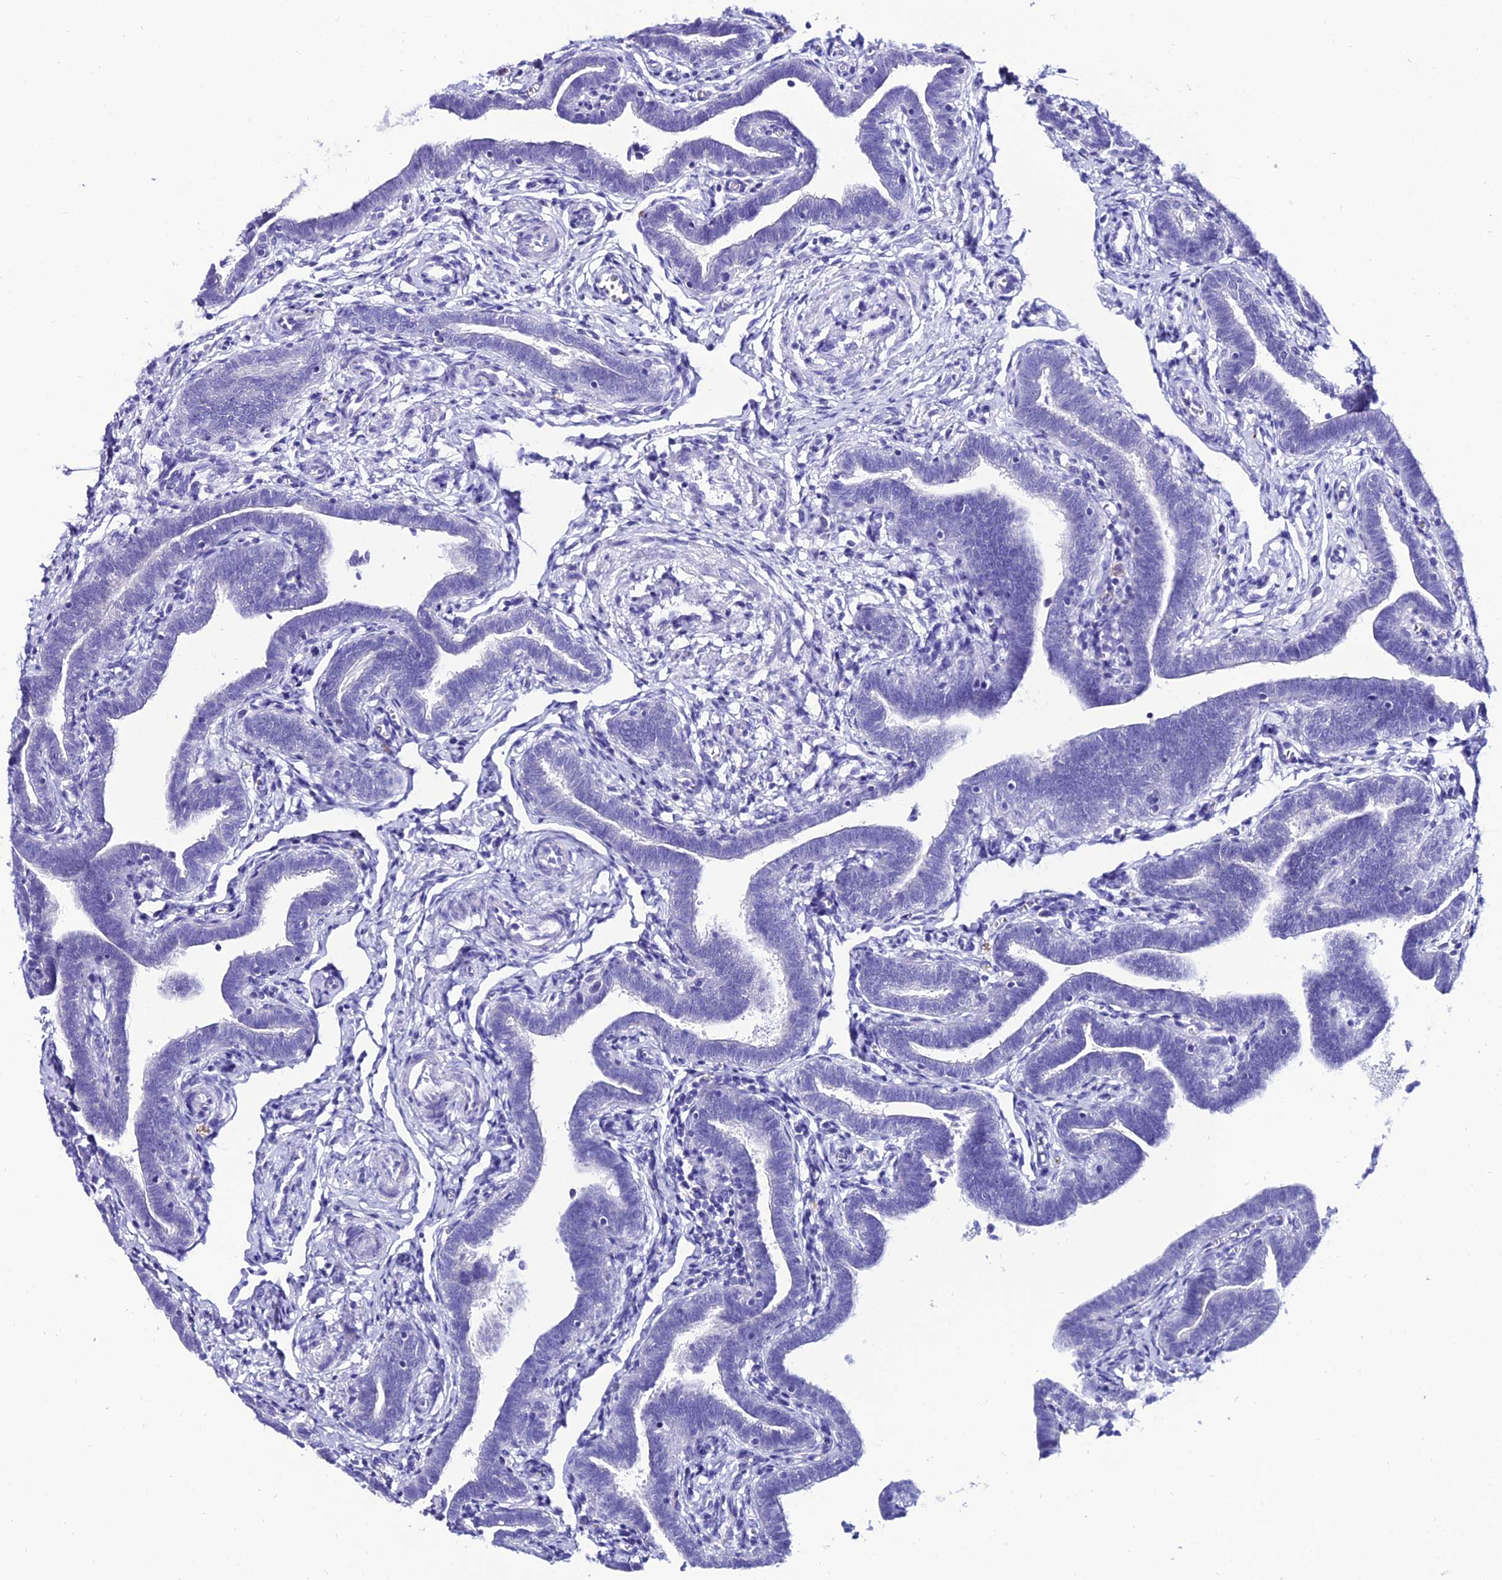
{"staining": {"intensity": "negative", "quantity": "none", "location": "none"}, "tissue": "fallopian tube", "cell_type": "Glandular cells", "image_type": "normal", "snomed": [{"axis": "morphology", "description": "Normal tissue, NOS"}, {"axis": "topography", "description": "Fallopian tube"}], "caption": "Photomicrograph shows no significant protein positivity in glandular cells of normal fallopian tube.", "gene": "OR4D5", "patient": {"sex": "female", "age": 36}}